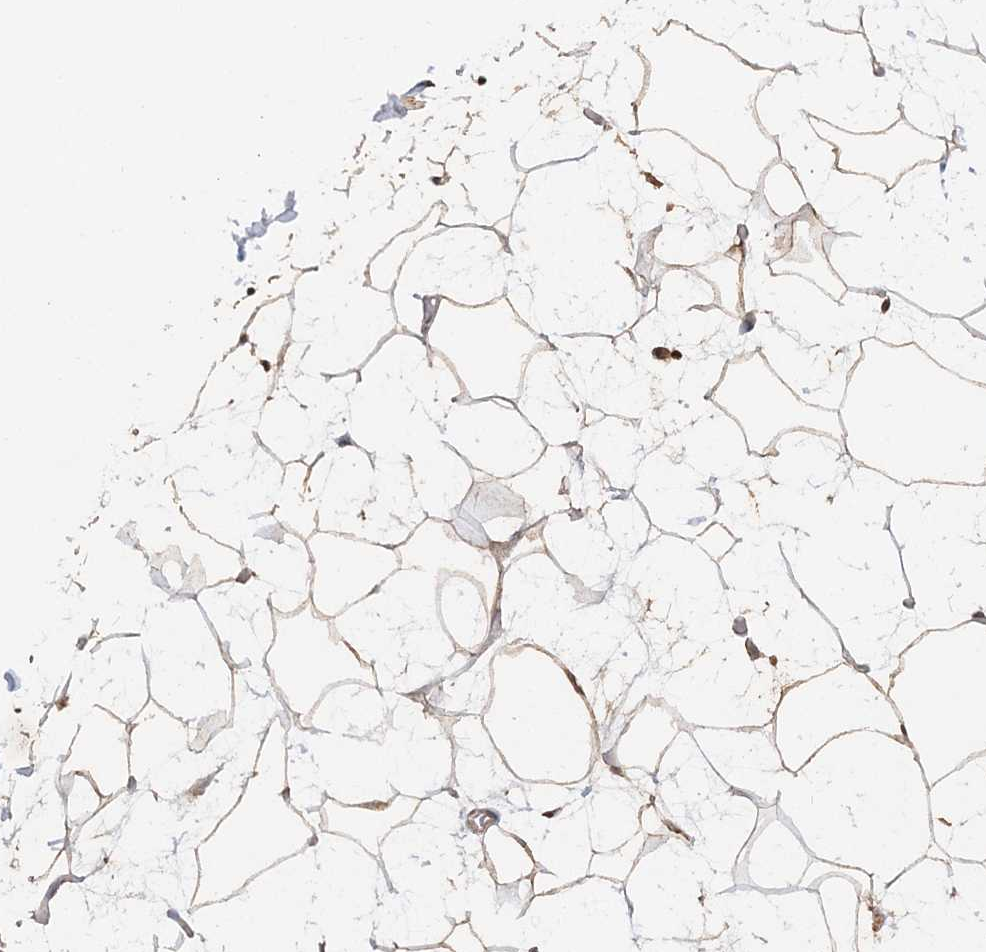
{"staining": {"intensity": "moderate", "quantity": ">75%", "location": "cytoplasmic/membranous"}, "tissue": "adipose tissue", "cell_type": "Adipocytes", "image_type": "normal", "snomed": [{"axis": "morphology", "description": "Normal tissue, NOS"}, {"axis": "topography", "description": "Soft tissue"}], "caption": "Moderate cytoplasmic/membranous positivity for a protein is appreciated in about >75% of adipocytes of normal adipose tissue using immunohistochemistry.", "gene": "RAB14", "patient": {"sex": "male", "age": 72}}